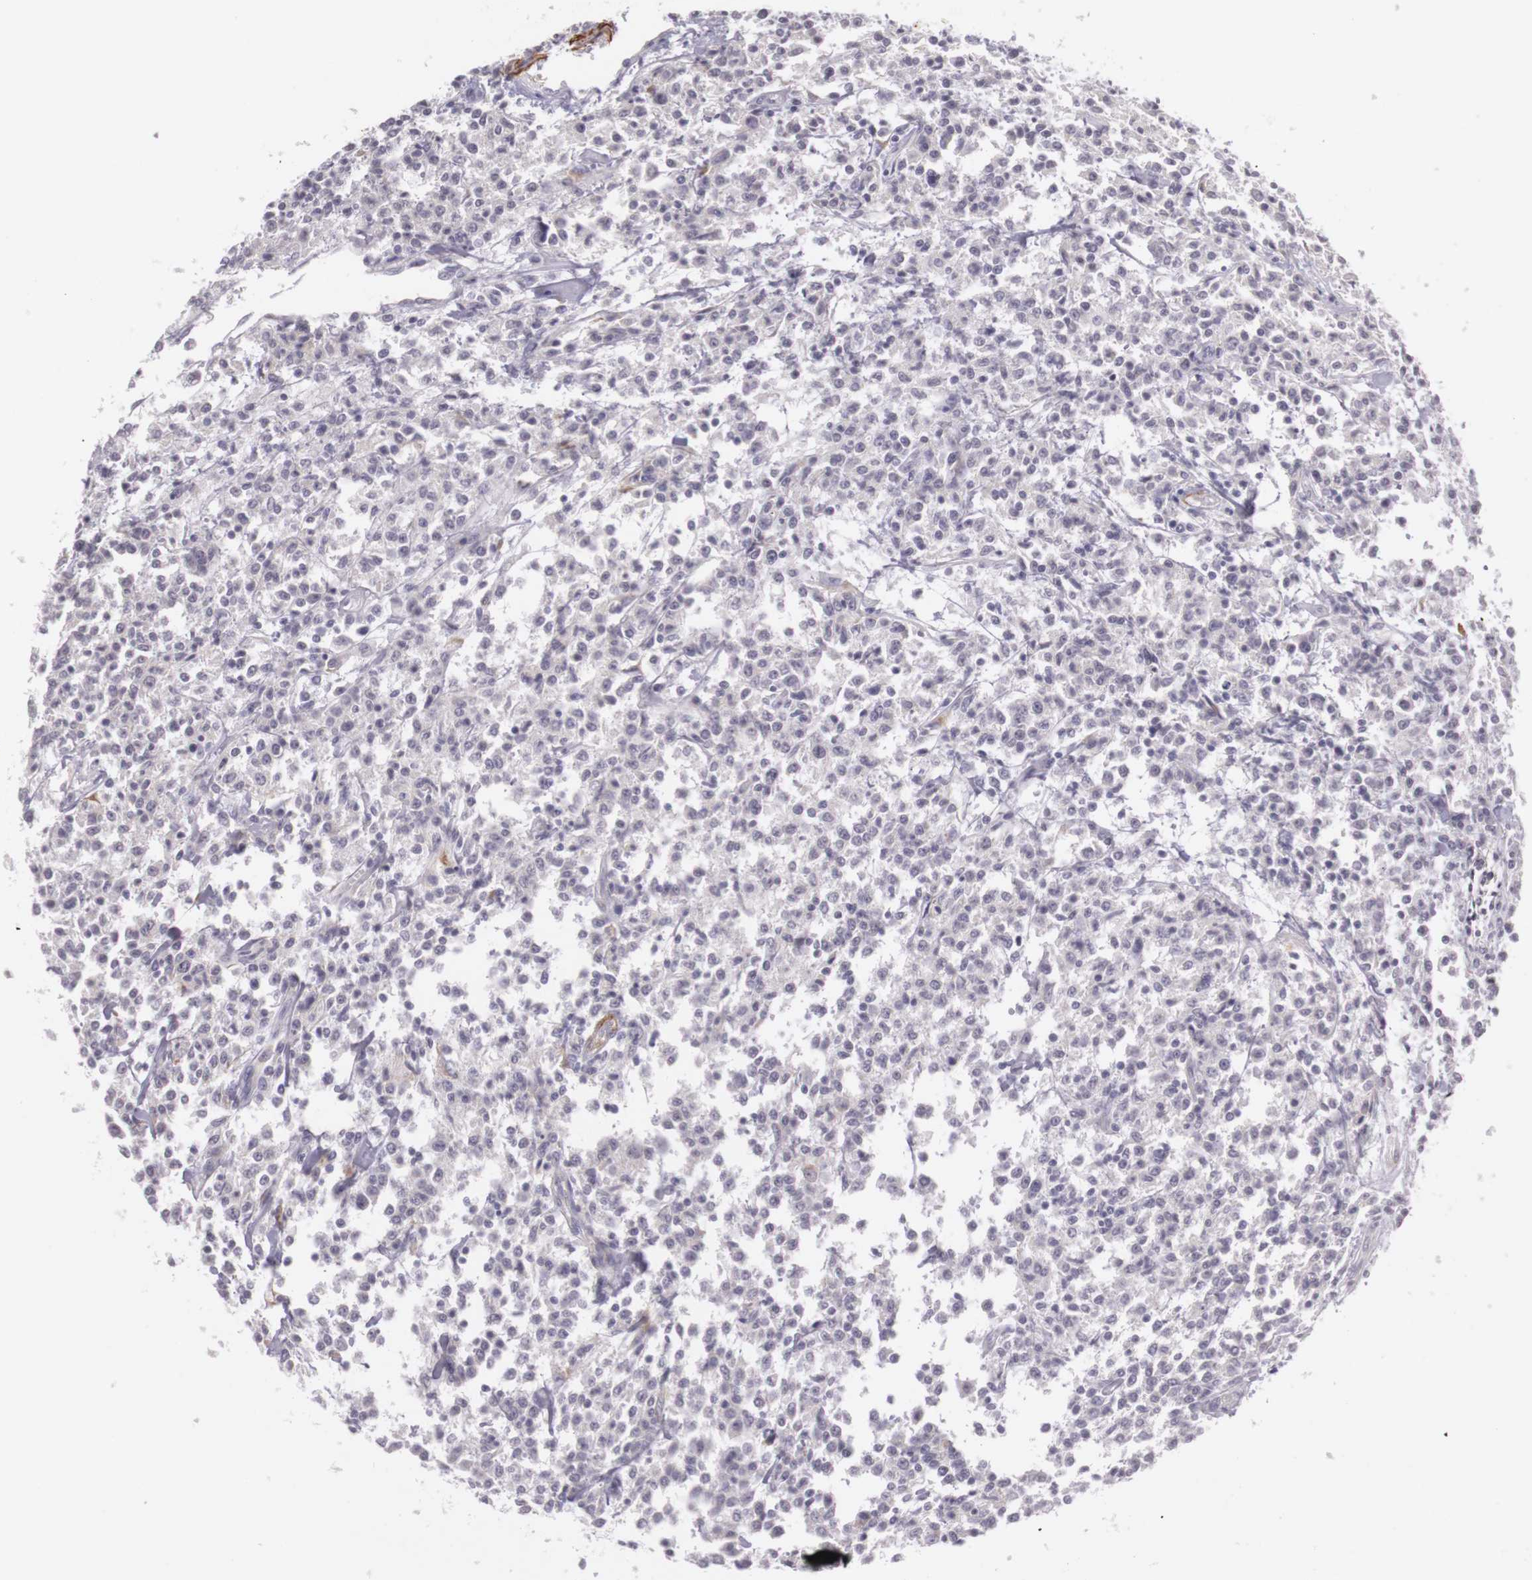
{"staining": {"intensity": "negative", "quantity": "none", "location": "none"}, "tissue": "lymphoma", "cell_type": "Tumor cells", "image_type": "cancer", "snomed": [{"axis": "morphology", "description": "Malignant lymphoma, non-Hodgkin's type, Low grade"}, {"axis": "topography", "description": "Small intestine"}], "caption": "Tumor cells show no significant protein staining in malignant lymphoma, non-Hodgkin's type (low-grade).", "gene": "CNTN2", "patient": {"sex": "female", "age": 59}}